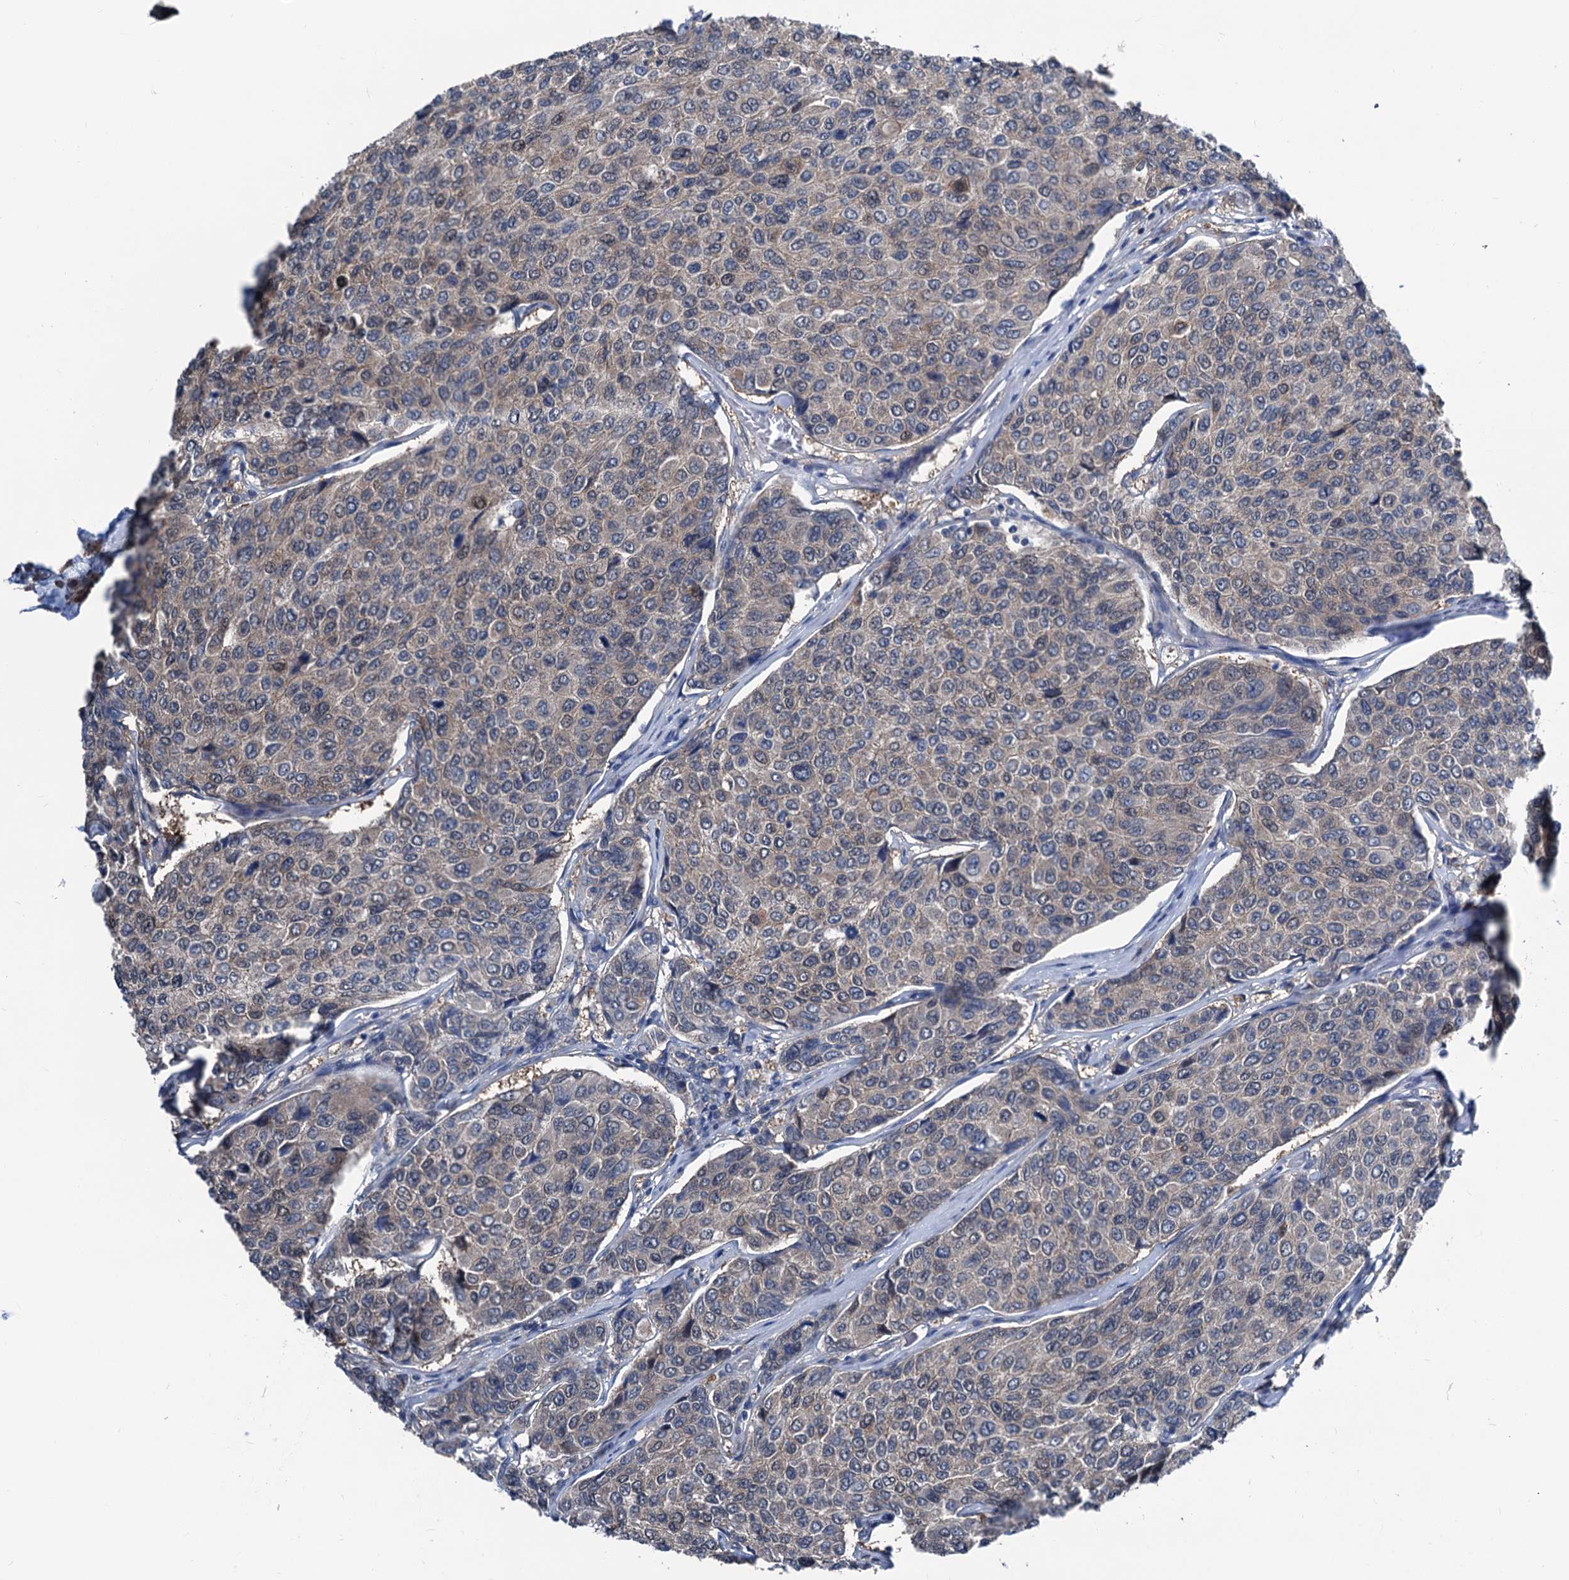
{"staining": {"intensity": "weak", "quantity": "25%-75%", "location": "cytoplasmic/membranous"}, "tissue": "breast cancer", "cell_type": "Tumor cells", "image_type": "cancer", "snomed": [{"axis": "morphology", "description": "Duct carcinoma"}, {"axis": "topography", "description": "Breast"}], "caption": "Breast cancer (invasive ductal carcinoma) tissue exhibits weak cytoplasmic/membranous expression in approximately 25%-75% of tumor cells", "gene": "GLO1", "patient": {"sex": "female", "age": 55}}